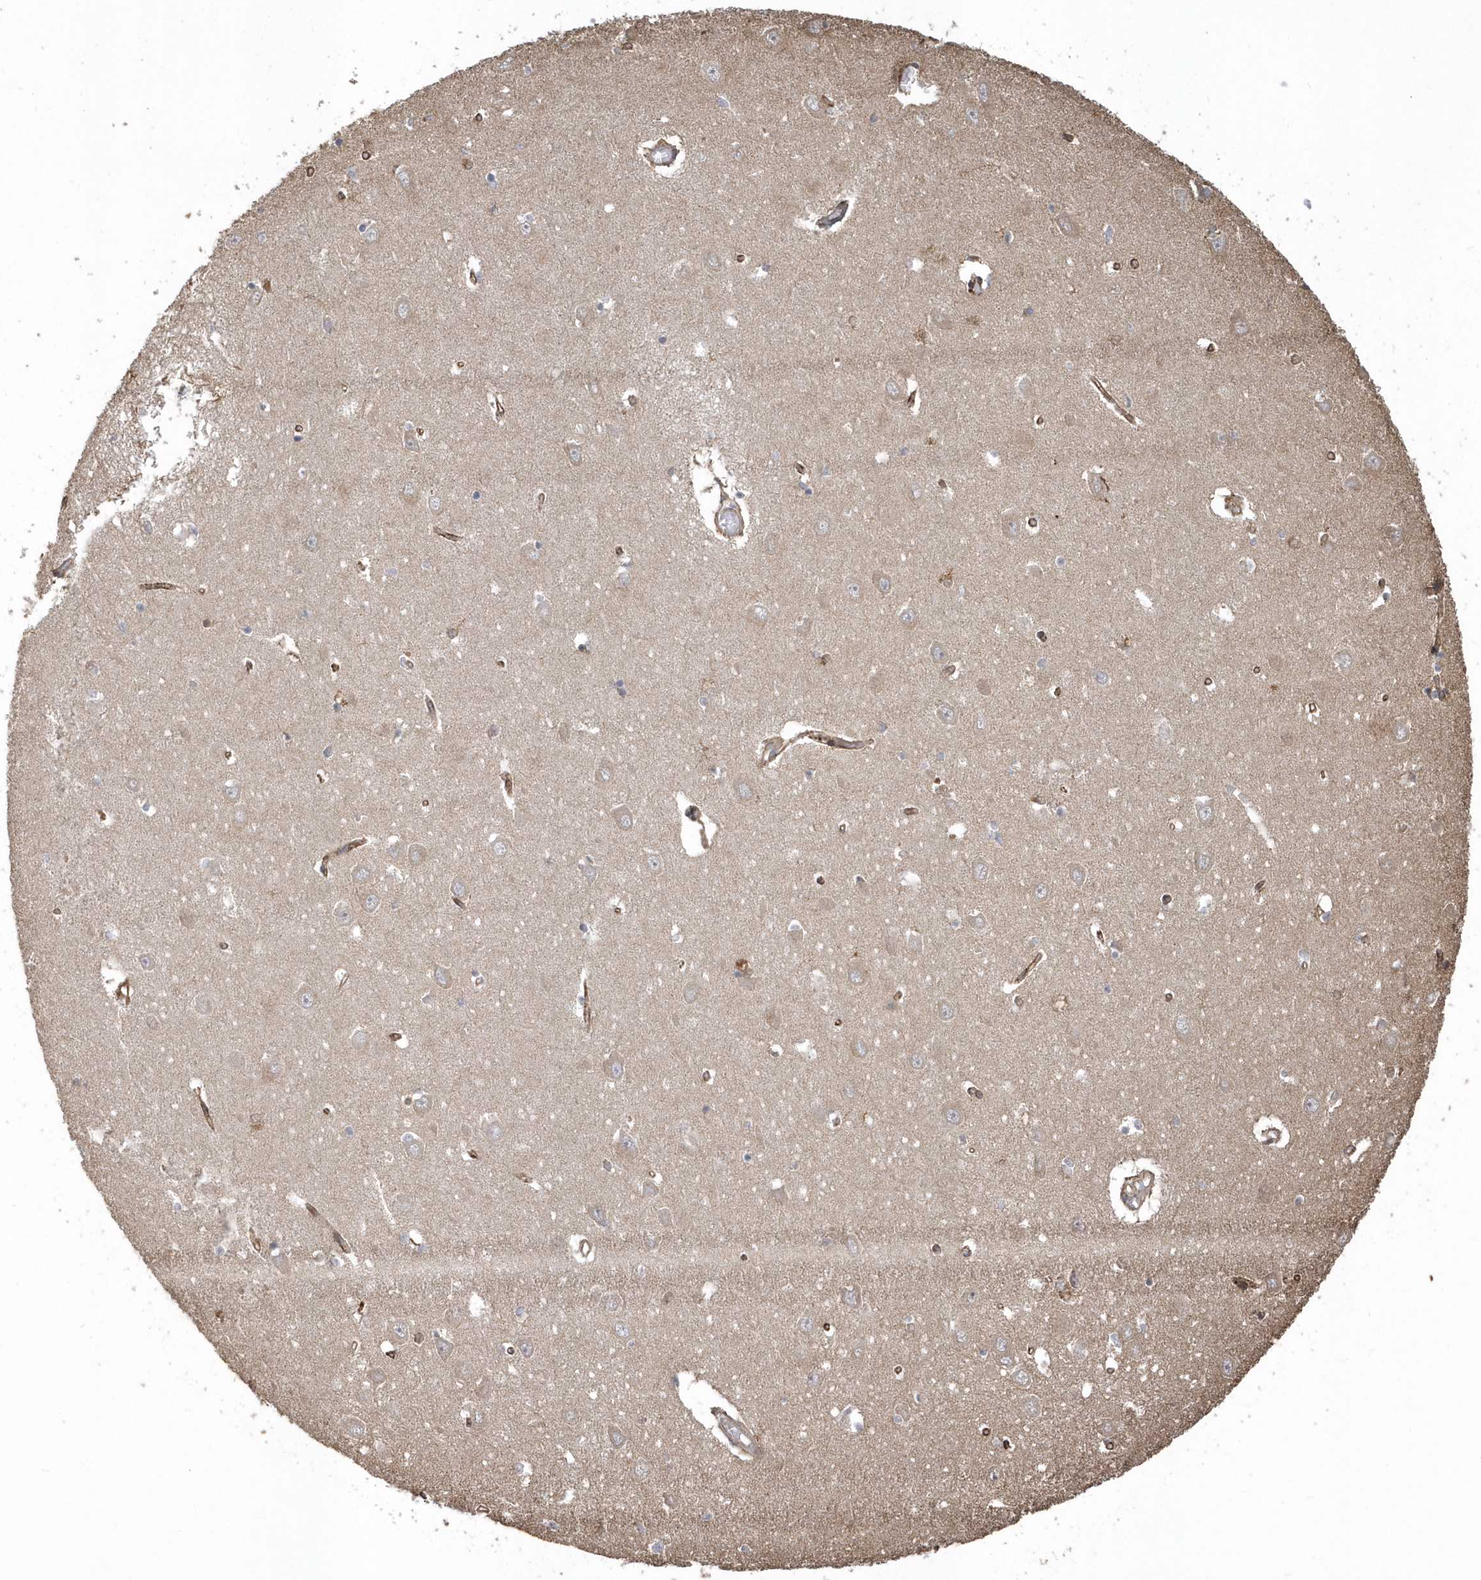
{"staining": {"intensity": "weak", "quantity": "<25%", "location": "cytoplasmic/membranous"}, "tissue": "hippocampus", "cell_type": "Glial cells", "image_type": "normal", "snomed": [{"axis": "morphology", "description": "Normal tissue, NOS"}, {"axis": "topography", "description": "Hippocampus"}], "caption": "DAB immunohistochemical staining of benign human hippocampus shows no significant staining in glial cells.", "gene": "HERPUD1", "patient": {"sex": "male", "age": 70}}